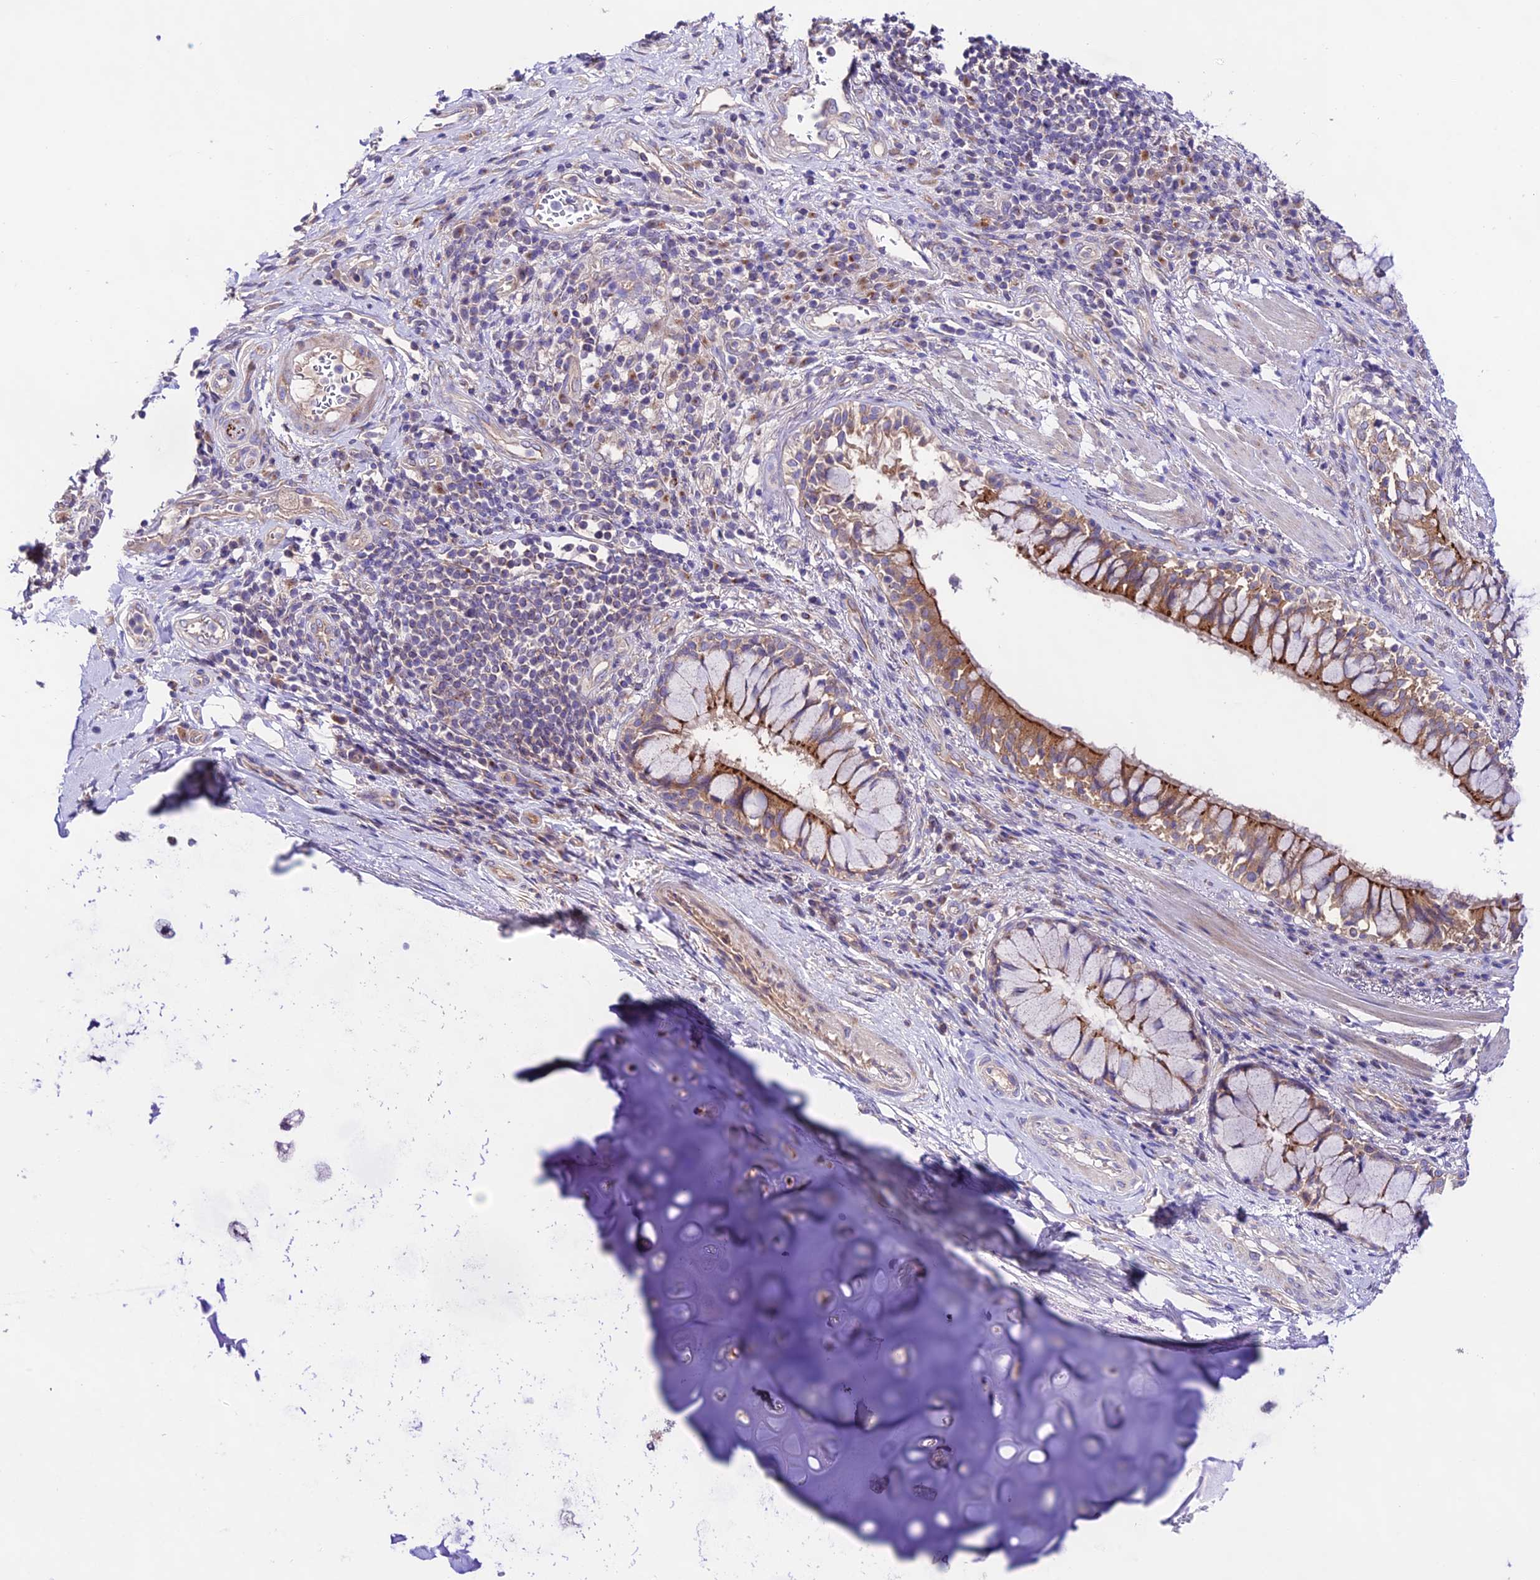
{"staining": {"intensity": "negative", "quantity": "none", "location": "none"}, "tissue": "adipose tissue", "cell_type": "Adipocytes", "image_type": "normal", "snomed": [{"axis": "morphology", "description": "Normal tissue, NOS"}, {"axis": "morphology", "description": "Squamous cell carcinoma, NOS"}, {"axis": "topography", "description": "Bronchus"}, {"axis": "topography", "description": "Lung"}], "caption": "DAB immunohistochemical staining of benign human adipose tissue exhibits no significant positivity in adipocytes. Nuclei are stained in blue.", "gene": "LACTB2", "patient": {"sex": "male", "age": 64}}